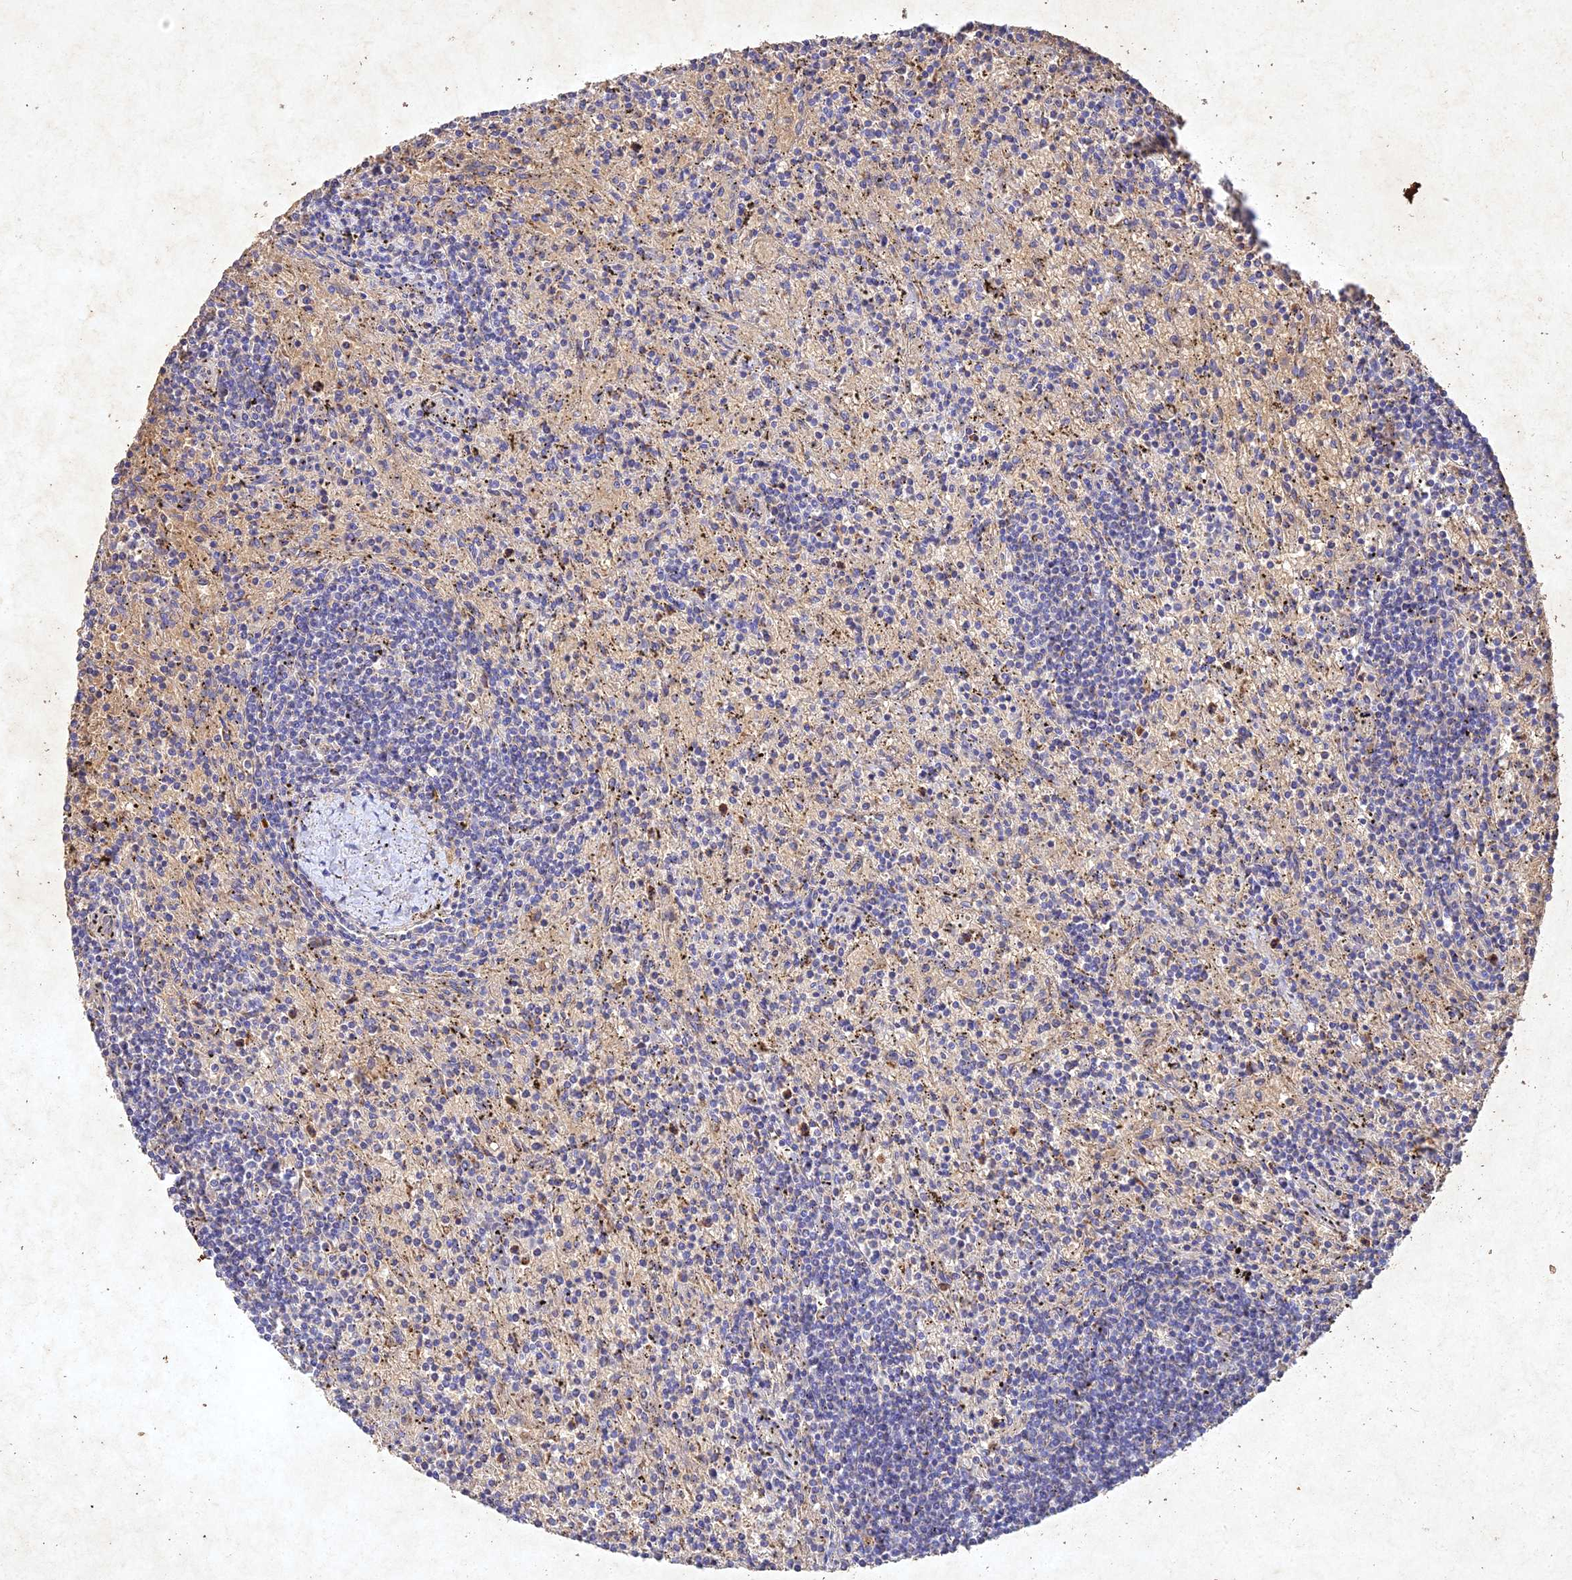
{"staining": {"intensity": "negative", "quantity": "none", "location": "none"}, "tissue": "lymphoma", "cell_type": "Tumor cells", "image_type": "cancer", "snomed": [{"axis": "morphology", "description": "Malignant lymphoma, non-Hodgkin's type, Low grade"}, {"axis": "topography", "description": "Spleen"}], "caption": "Lymphoma was stained to show a protein in brown. There is no significant staining in tumor cells.", "gene": "NDUFV1", "patient": {"sex": "male", "age": 76}}